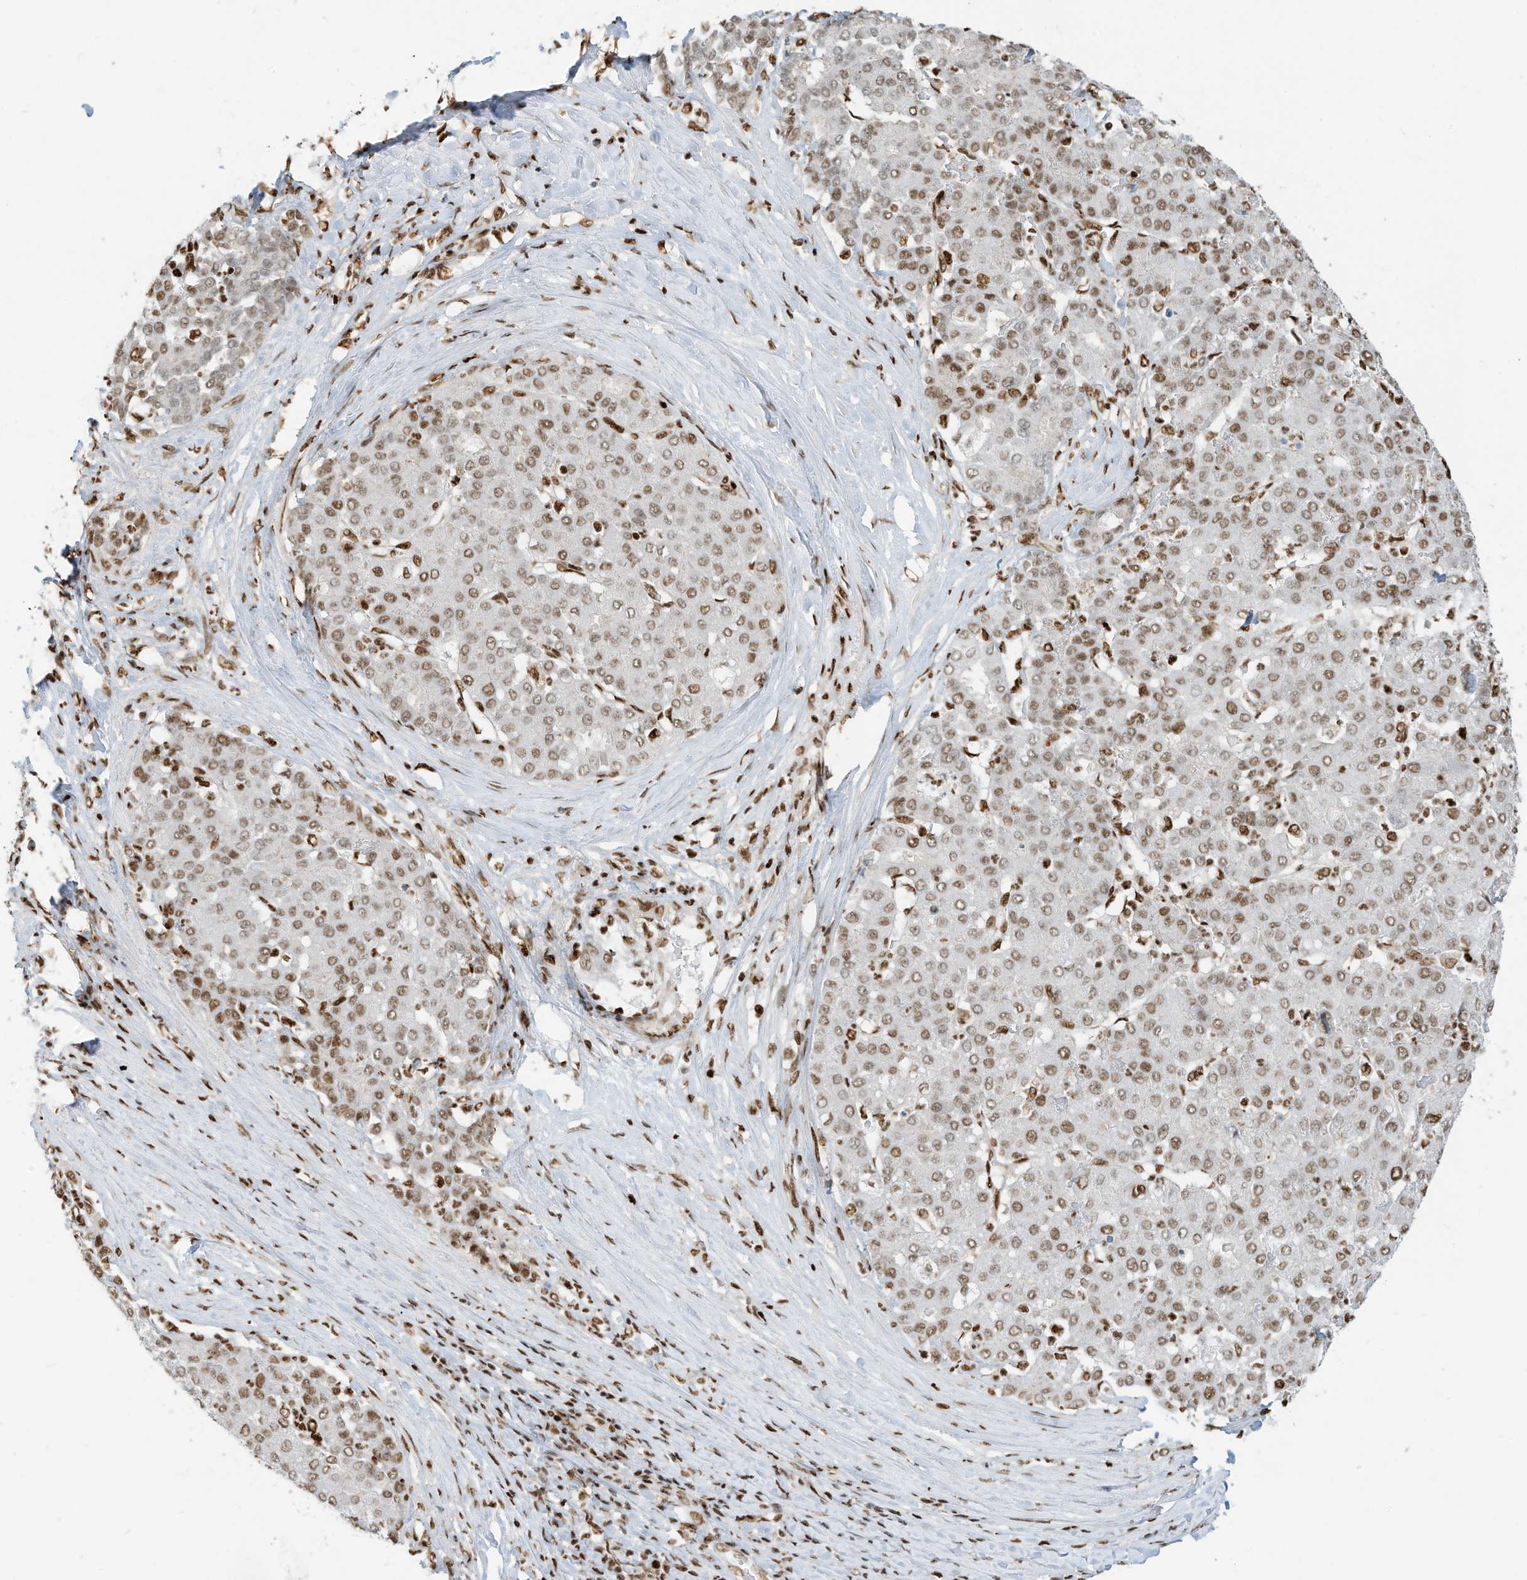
{"staining": {"intensity": "moderate", "quantity": ">75%", "location": "nuclear"}, "tissue": "liver cancer", "cell_type": "Tumor cells", "image_type": "cancer", "snomed": [{"axis": "morphology", "description": "Carcinoma, Hepatocellular, NOS"}, {"axis": "topography", "description": "Liver"}], "caption": "Immunohistochemical staining of liver hepatocellular carcinoma demonstrates medium levels of moderate nuclear positivity in about >75% of tumor cells.", "gene": "SAMD15", "patient": {"sex": "male", "age": 65}}